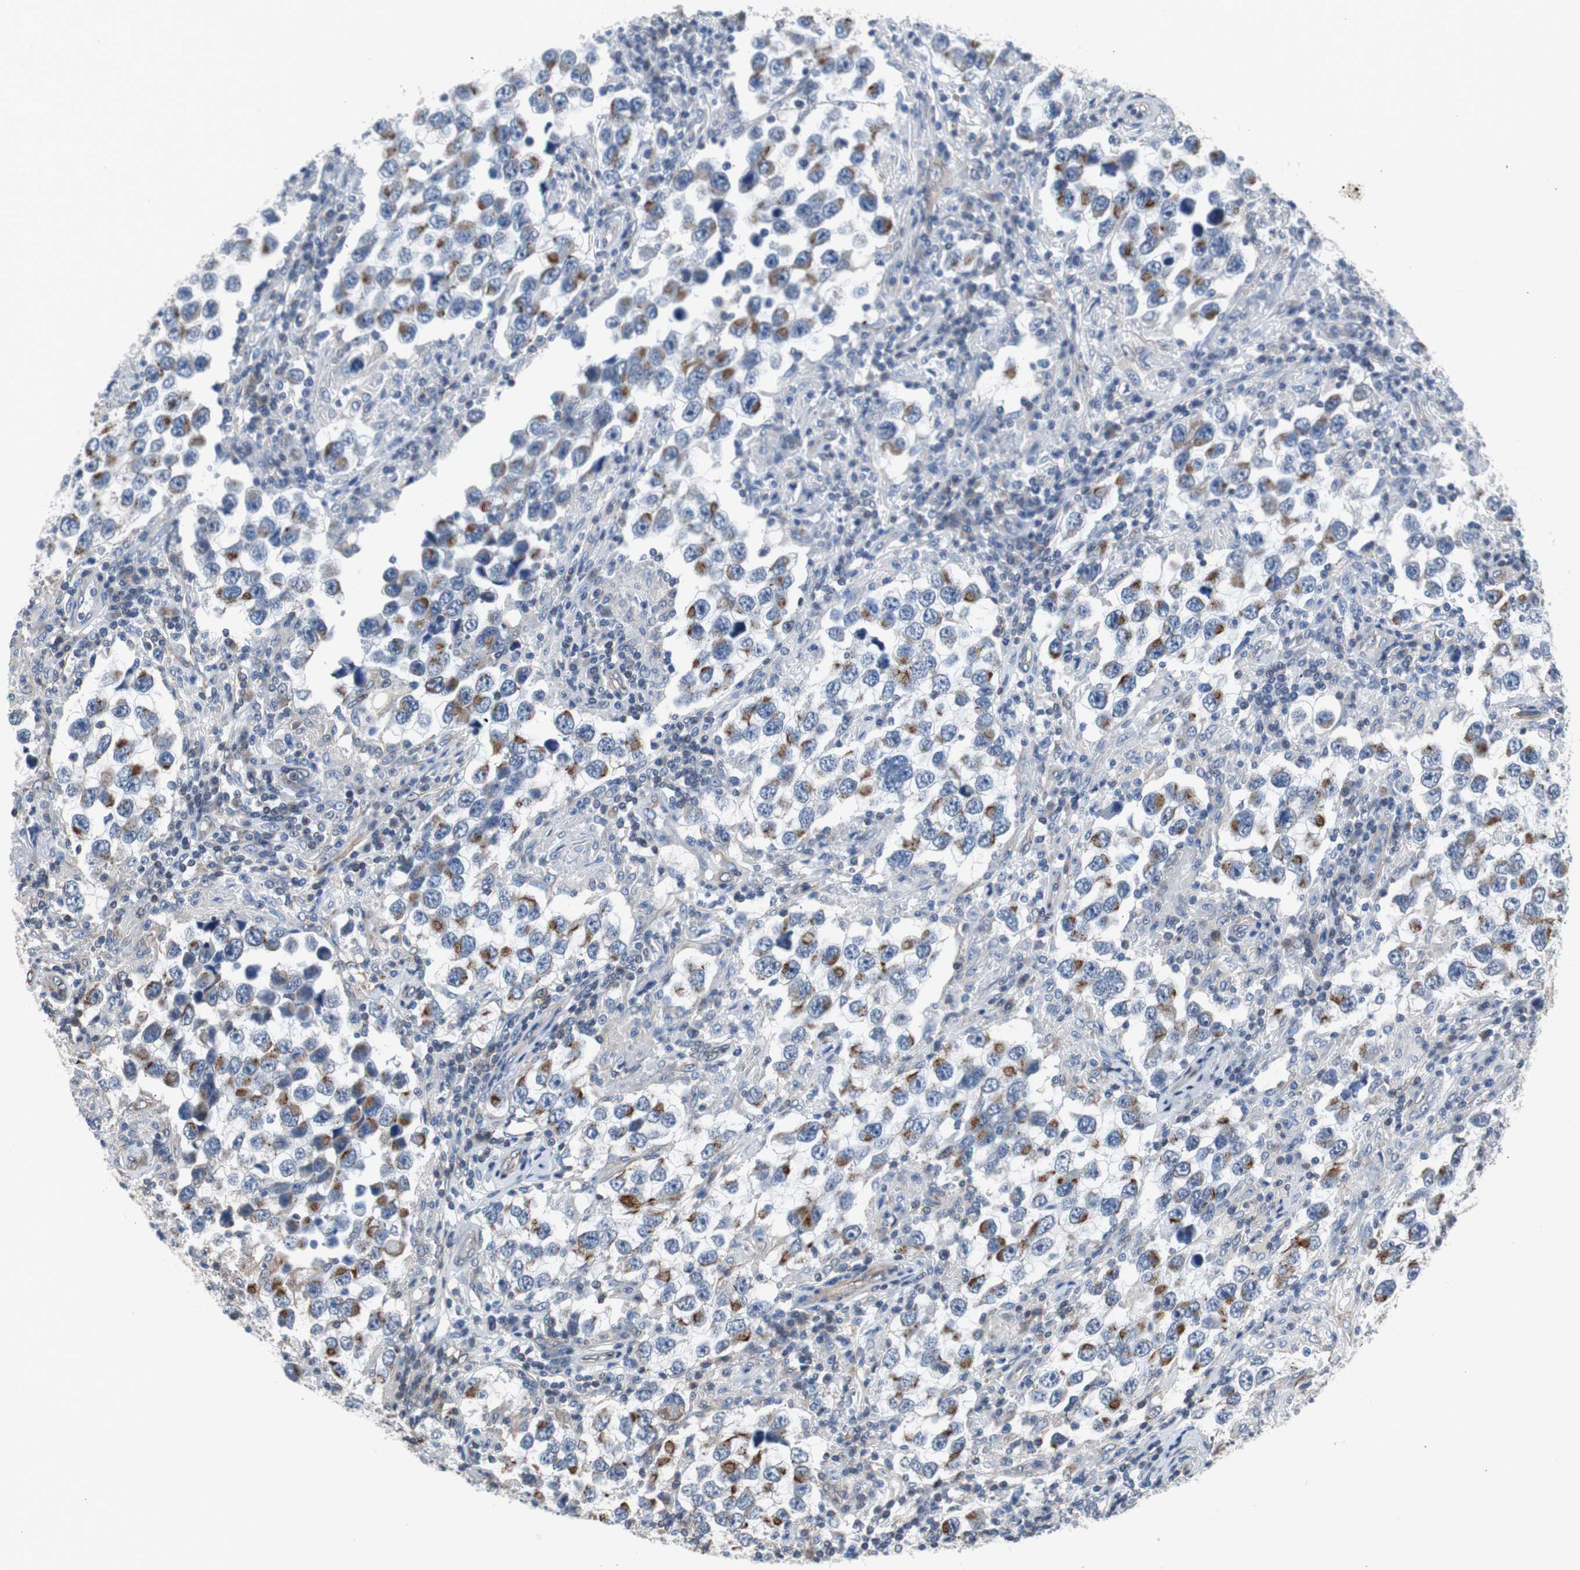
{"staining": {"intensity": "moderate", "quantity": "25%-75%", "location": "cytoplasmic/membranous"}, "tissue": "testis cancer", "cell_type": "Tumor cells", "image_type": "cancer", "snomed": [{"axis": "morphology", "description": "Carcinoma, Embryonal, NOS"}, {"axis": "topography", "description": "Testis"}], "caption": "Immunohistochemistry of human testis cancer shows medium levels of moderate cytoplasmic/membranous positivity in about 25%-75% of tumor cells.", "gene": "KIF3B", "patient": {"sex": "male", "age": 21}}